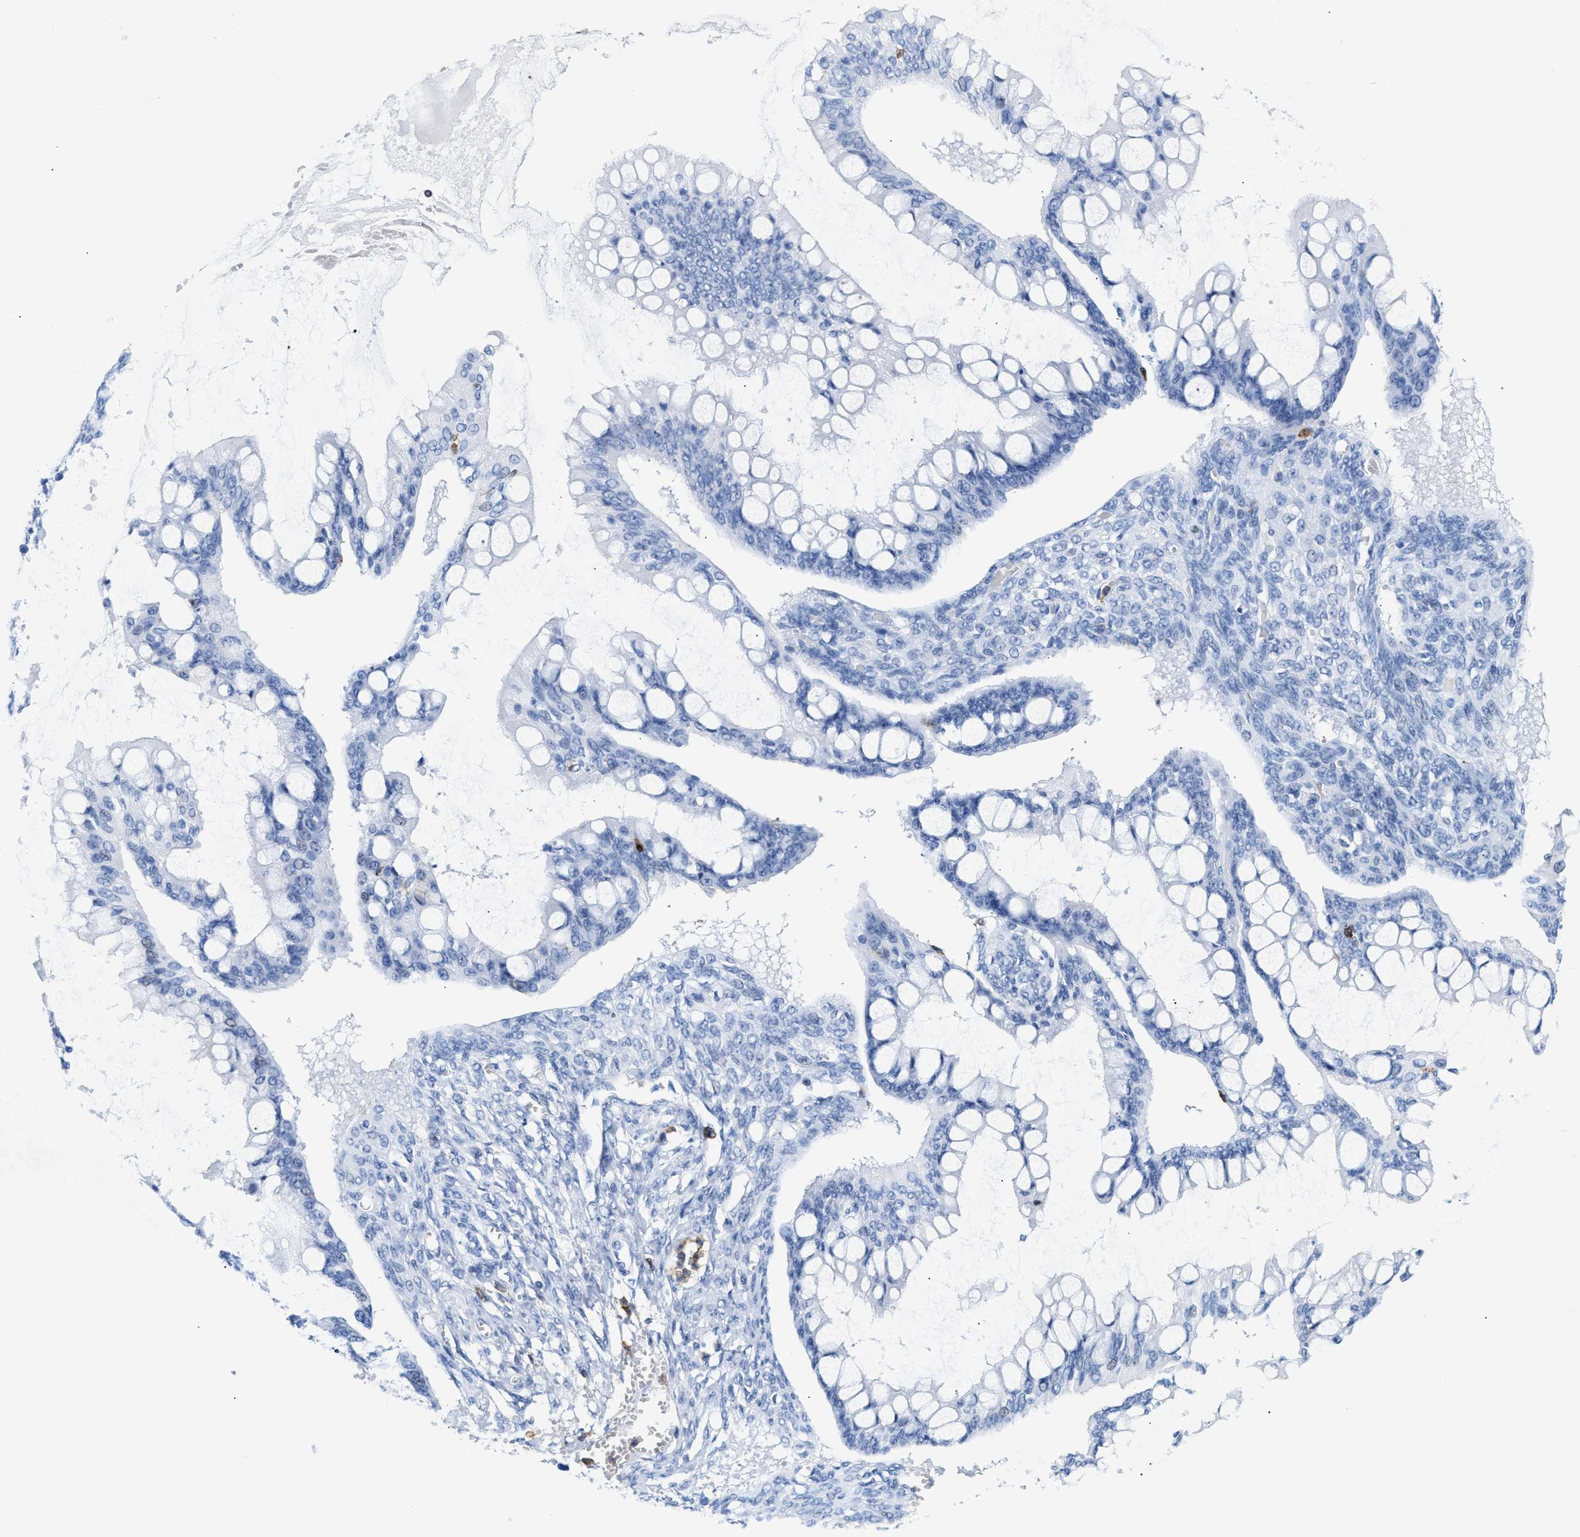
{"staining": {"intensity": "negative", "quantity": "none", "location": "none"}, "tissue": "ovarian cancer", "cell_type": "Tumor cells", "image_type": "cancer", "snomed": [{"axis": "morphology", "description": "Cystadenocarcinoma, mucinous, NOS"}, {"axis": "topography", "description": "Ovary"}], "caption": "High power microscopy histopathology image of an IHC micrograph of ovarian mucinous cystadenocarcinoma, revealing no significant positivity in tumor cells.", "gene": "LCP1", "patient": {"sex": "female", "age": 73}}